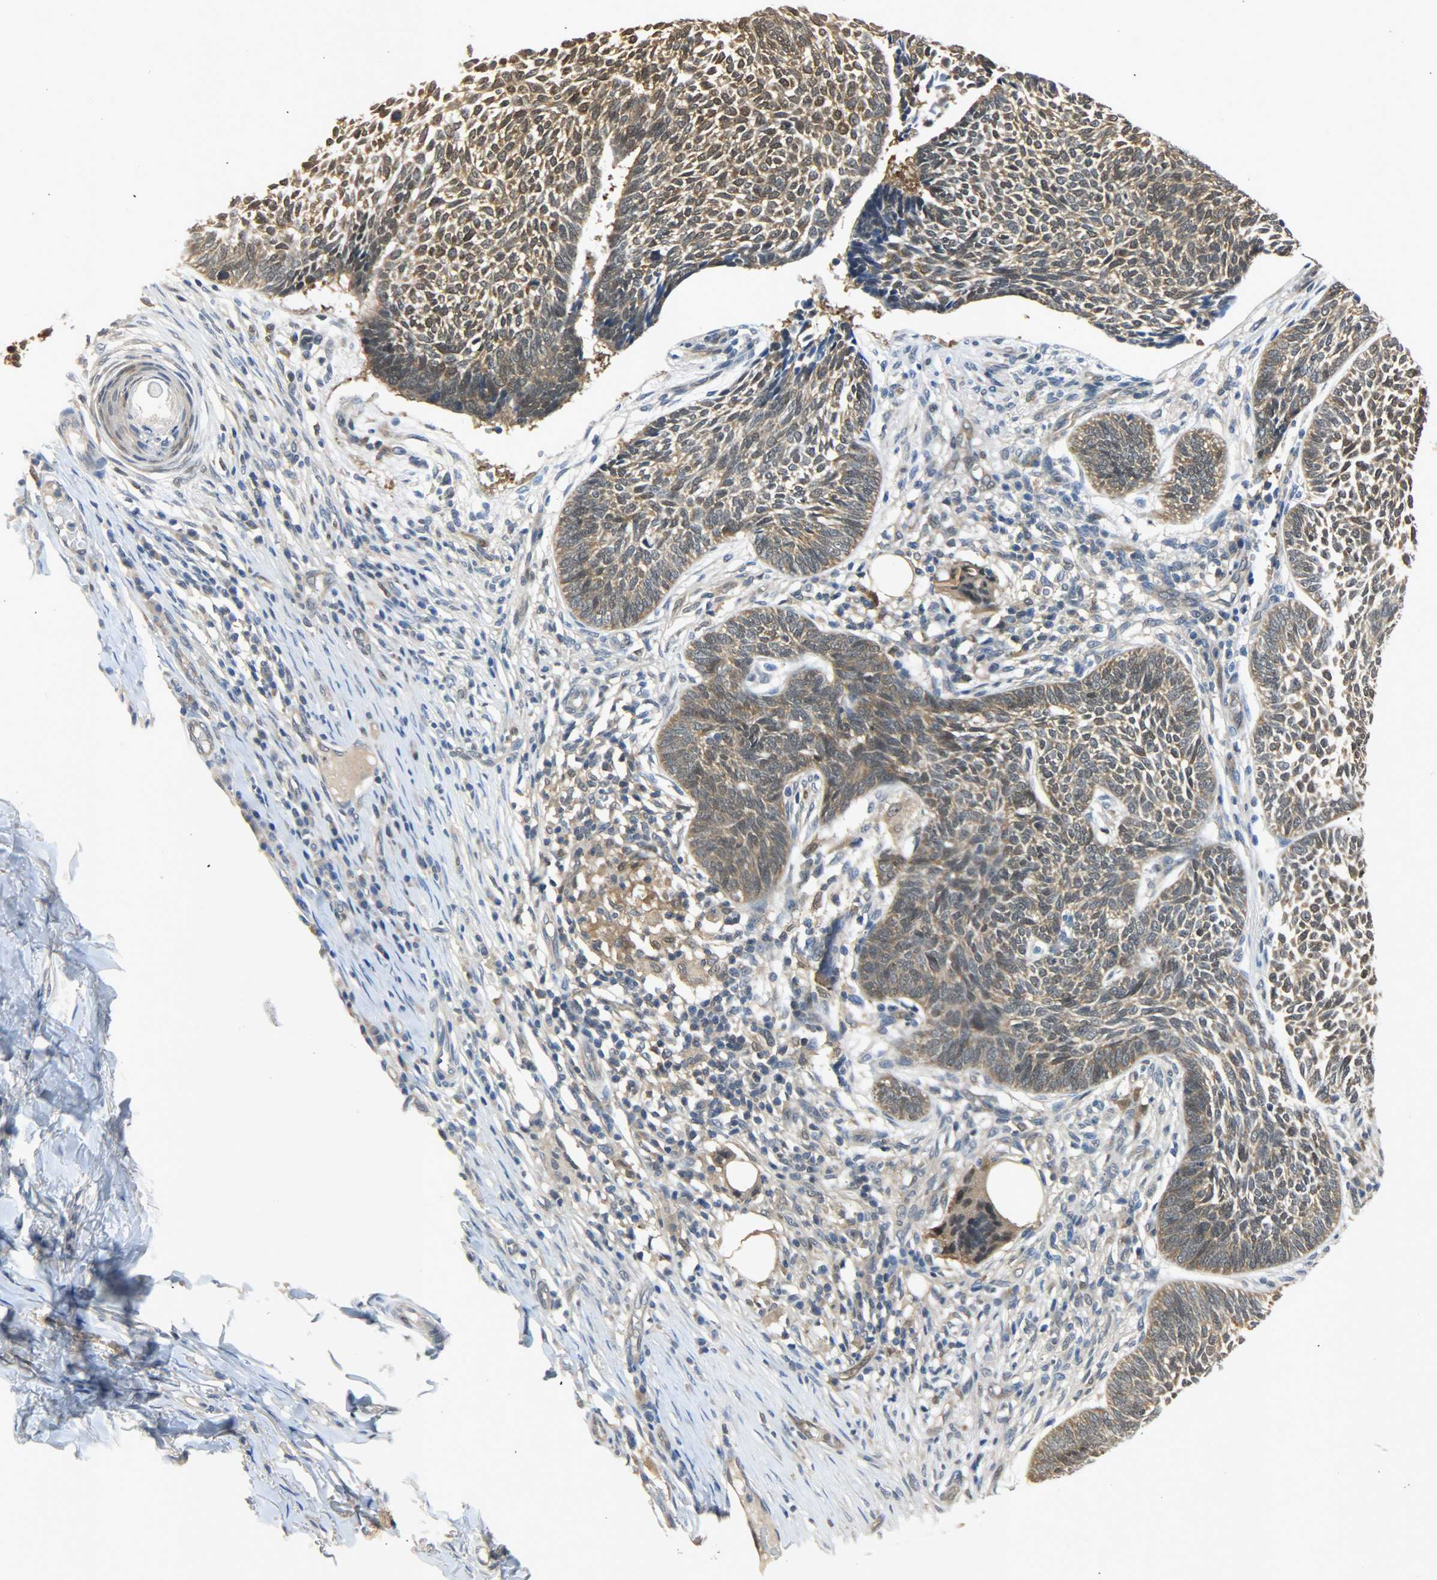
{"staining": {"intensity": "moderate", "quantity": ">75%", "location": "cytoplasmic/membranous,nuclear"}, "tissue": "skin cancer", "cell_type": "Tumor cells", "image_type": "cancer", "snomed": [{"axis": "morphology", "description": "Normal tissue, NOS"}, {"axis": "morphology", "description": "Basal cell carcinoma"}, {"axis": "topography", "description": "Skin"}], "caption": "The photomicrograph shows a brown stain indicating the presence of a protein in the cytoplasmic/membranous and nuclear of tumor cells in skin cancer (basal cell carcinoma).", "gene": "EIF4EBP1", "patient": {"sex": "male", "age": 87}}